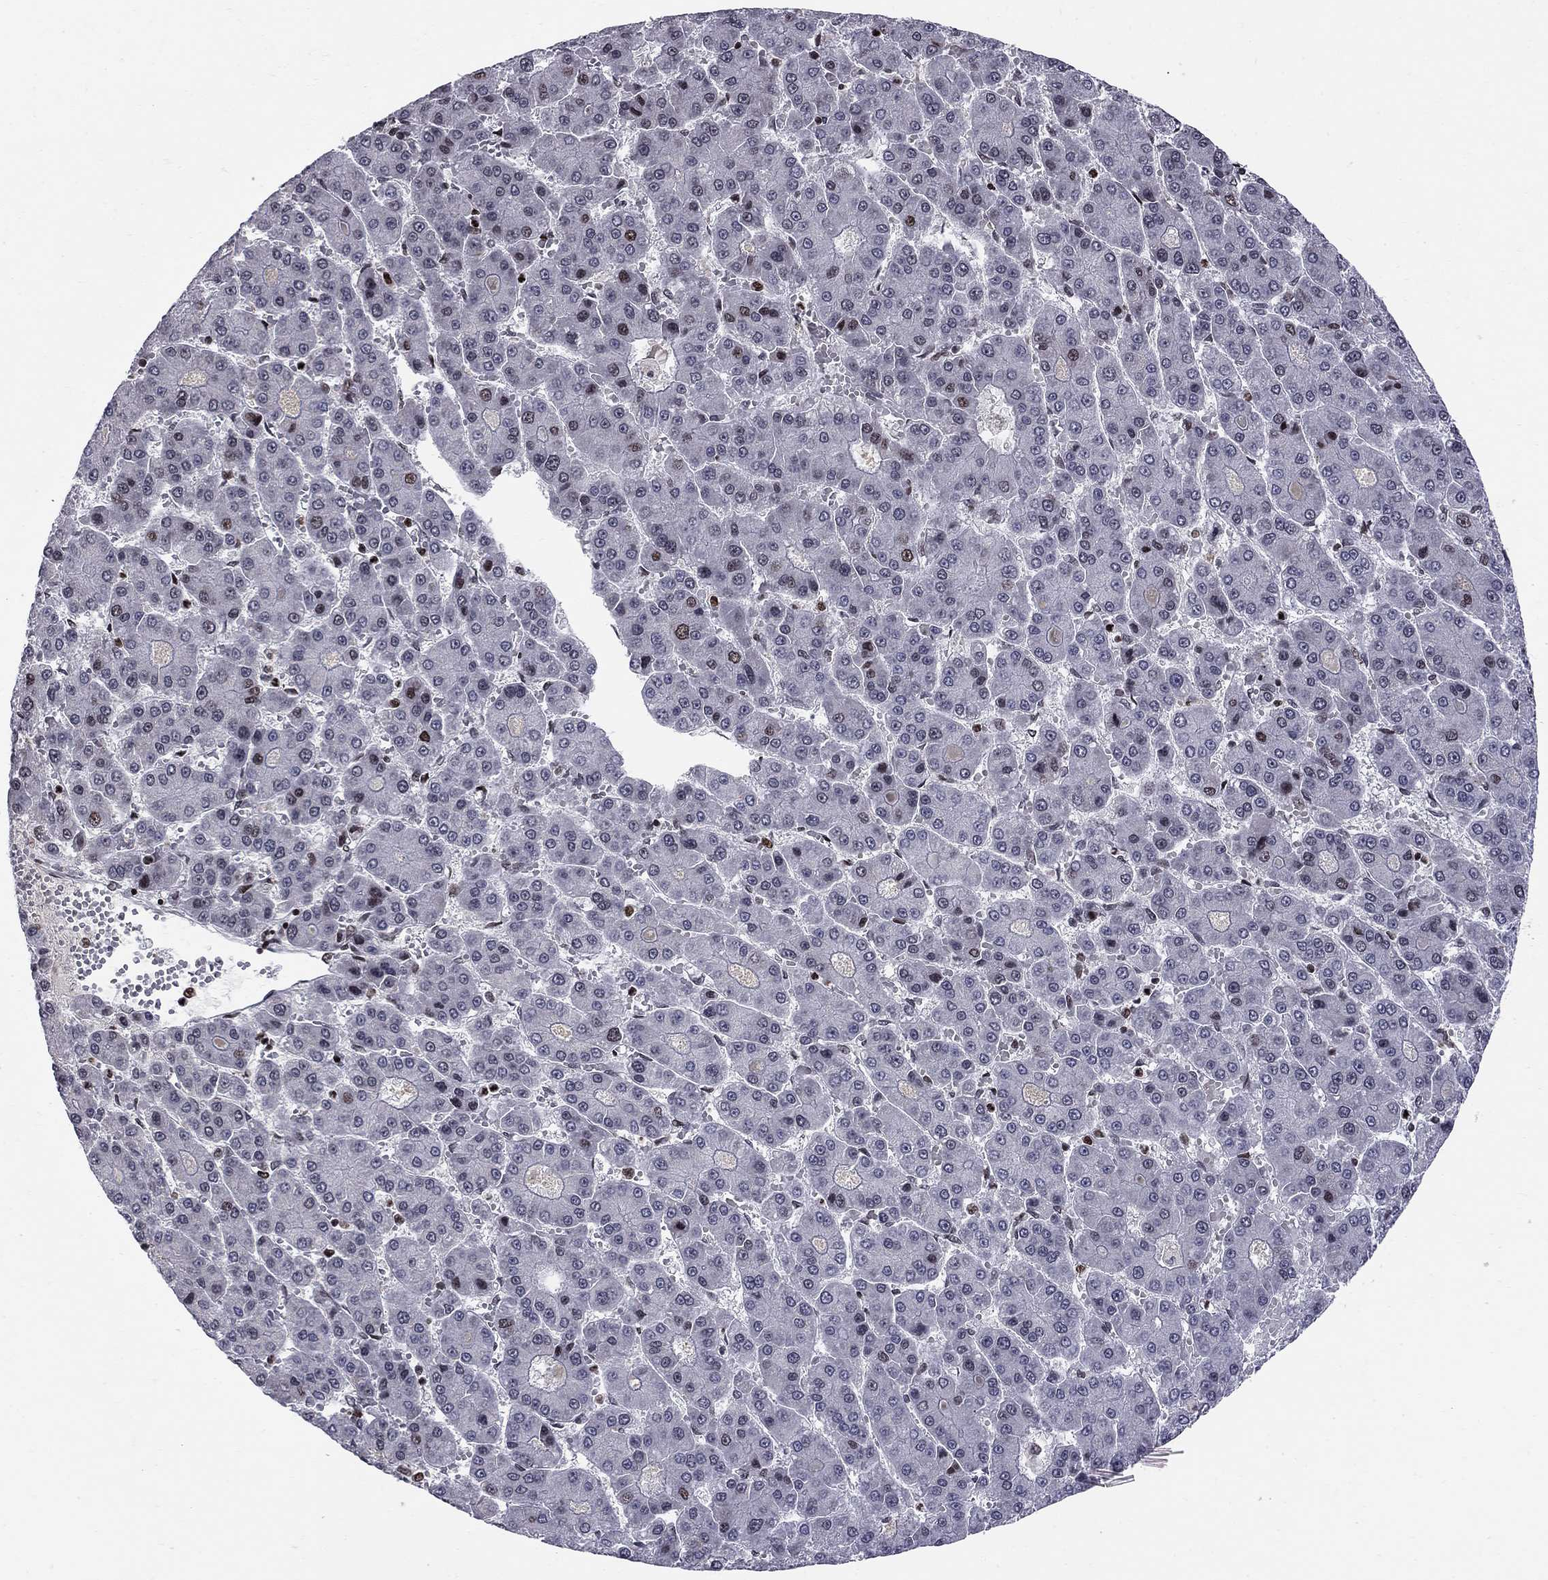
{"staining": {"intensity": "negative", "quantity": "none", "location": "none"}, "tissue": "liver cancer", "cell_type": "Tumor cells", "image_type": "cancer", "snomed": [{"axis": "morphology", "description": "Carcinoma, Hepatocellular, NOS"}, {"axis": "topography", "description": "Liver"}], "caption": "Immunohistochemistry of liver hepatocellular carcinoma shows no staining in tumor cells.", "gene": "RNASEH2C", "patient": {"sex": "male", "age": 70}}